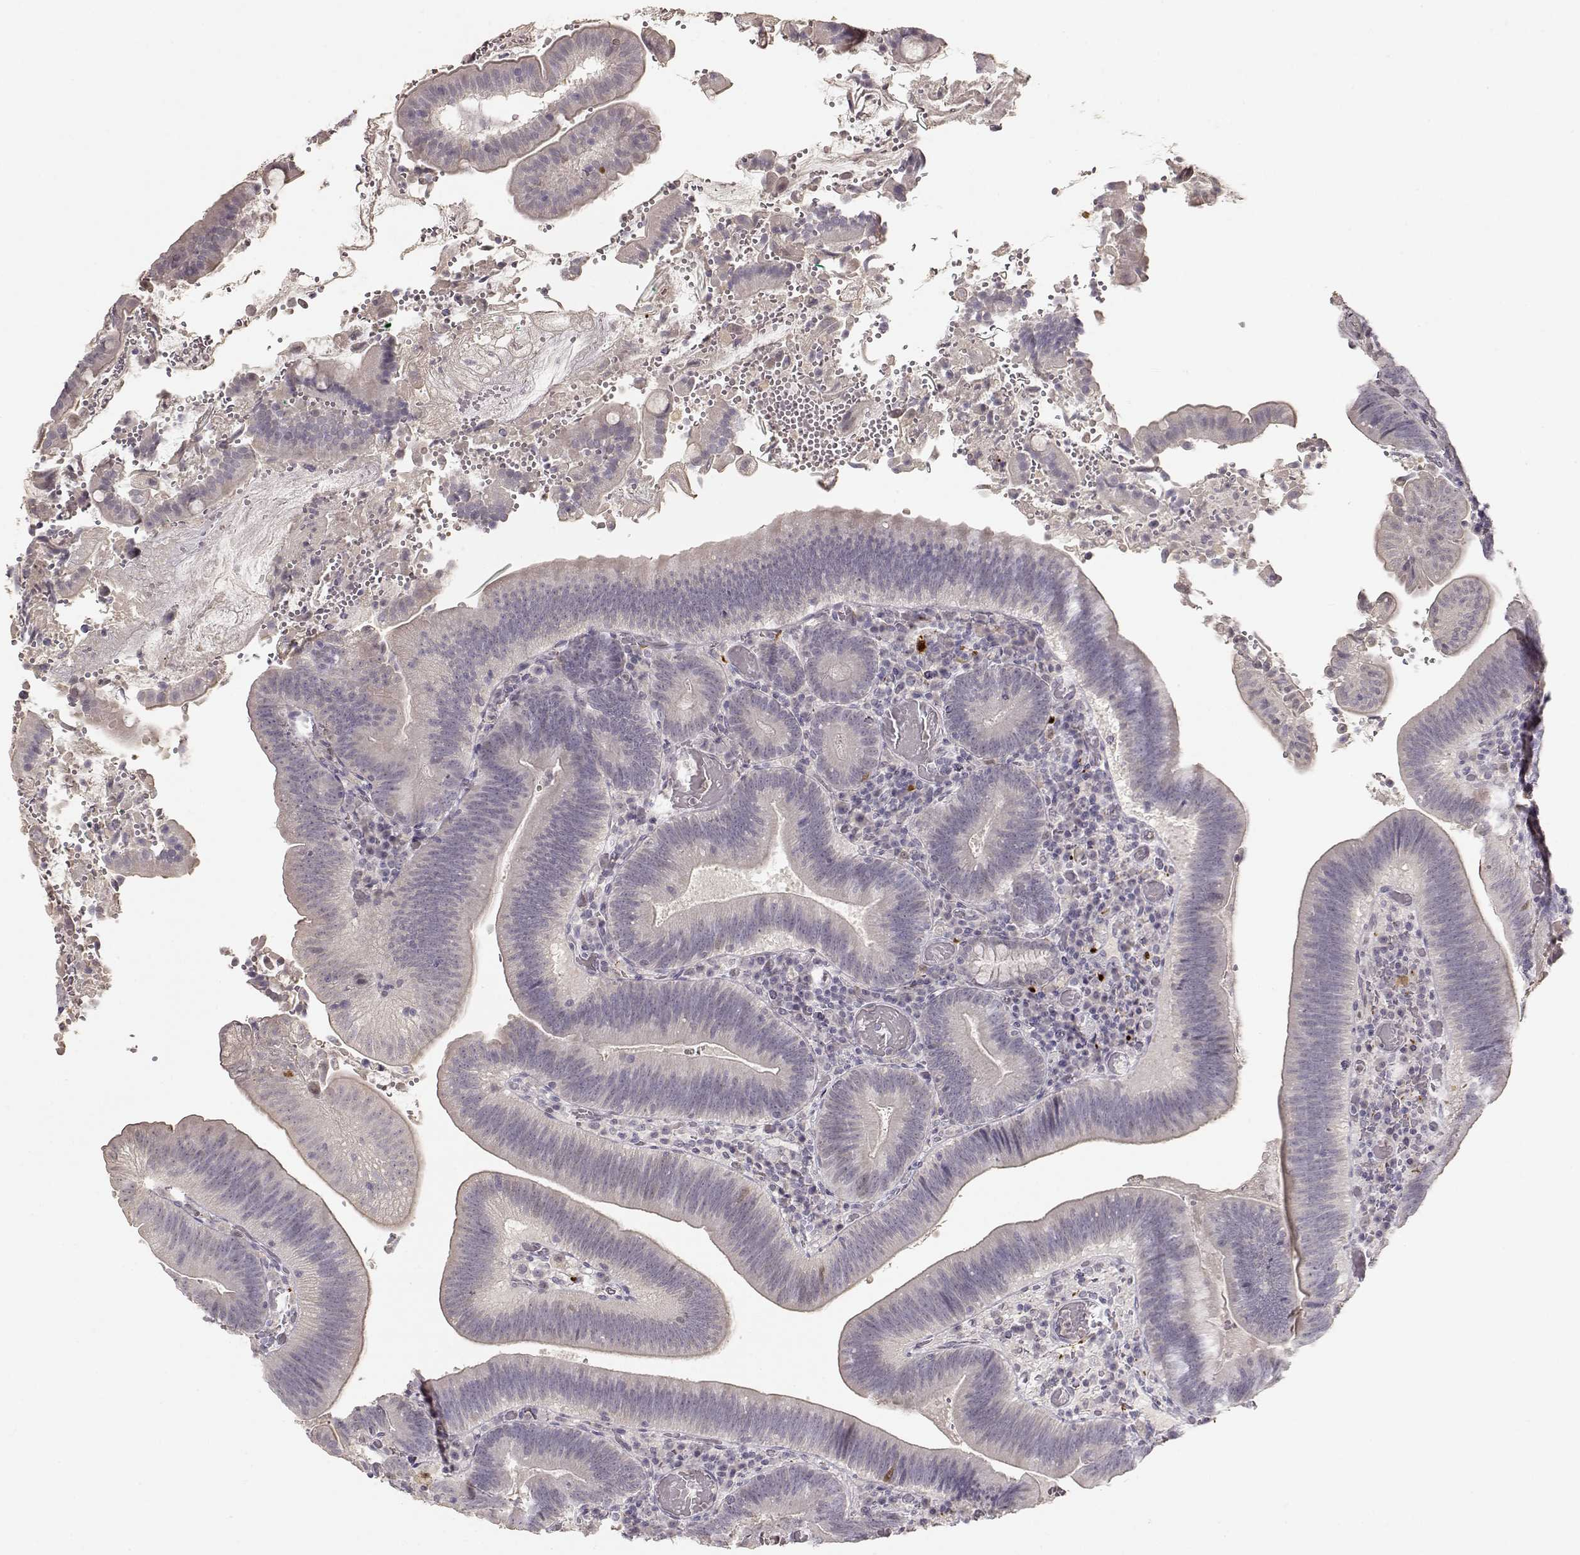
{"staining": {"intensity": "negative", "quantity": "none", "location": "none"}, "tissue": "duodenum", "cell_type": "Glandular cells", "image_type": "normal", "snomed": [{"axis": "morphology", "description": "Normal tissue, NOS"}, {"axis": "topography", "description": "Duodenum"}], "caption": "There is no significant staining in glandular cells of duodenum. (DAB immunohistochemistry (IHC) with hematoxylin counter stain).", "gene": "S100B", "patient": {"sex": "female", "age": 62}}